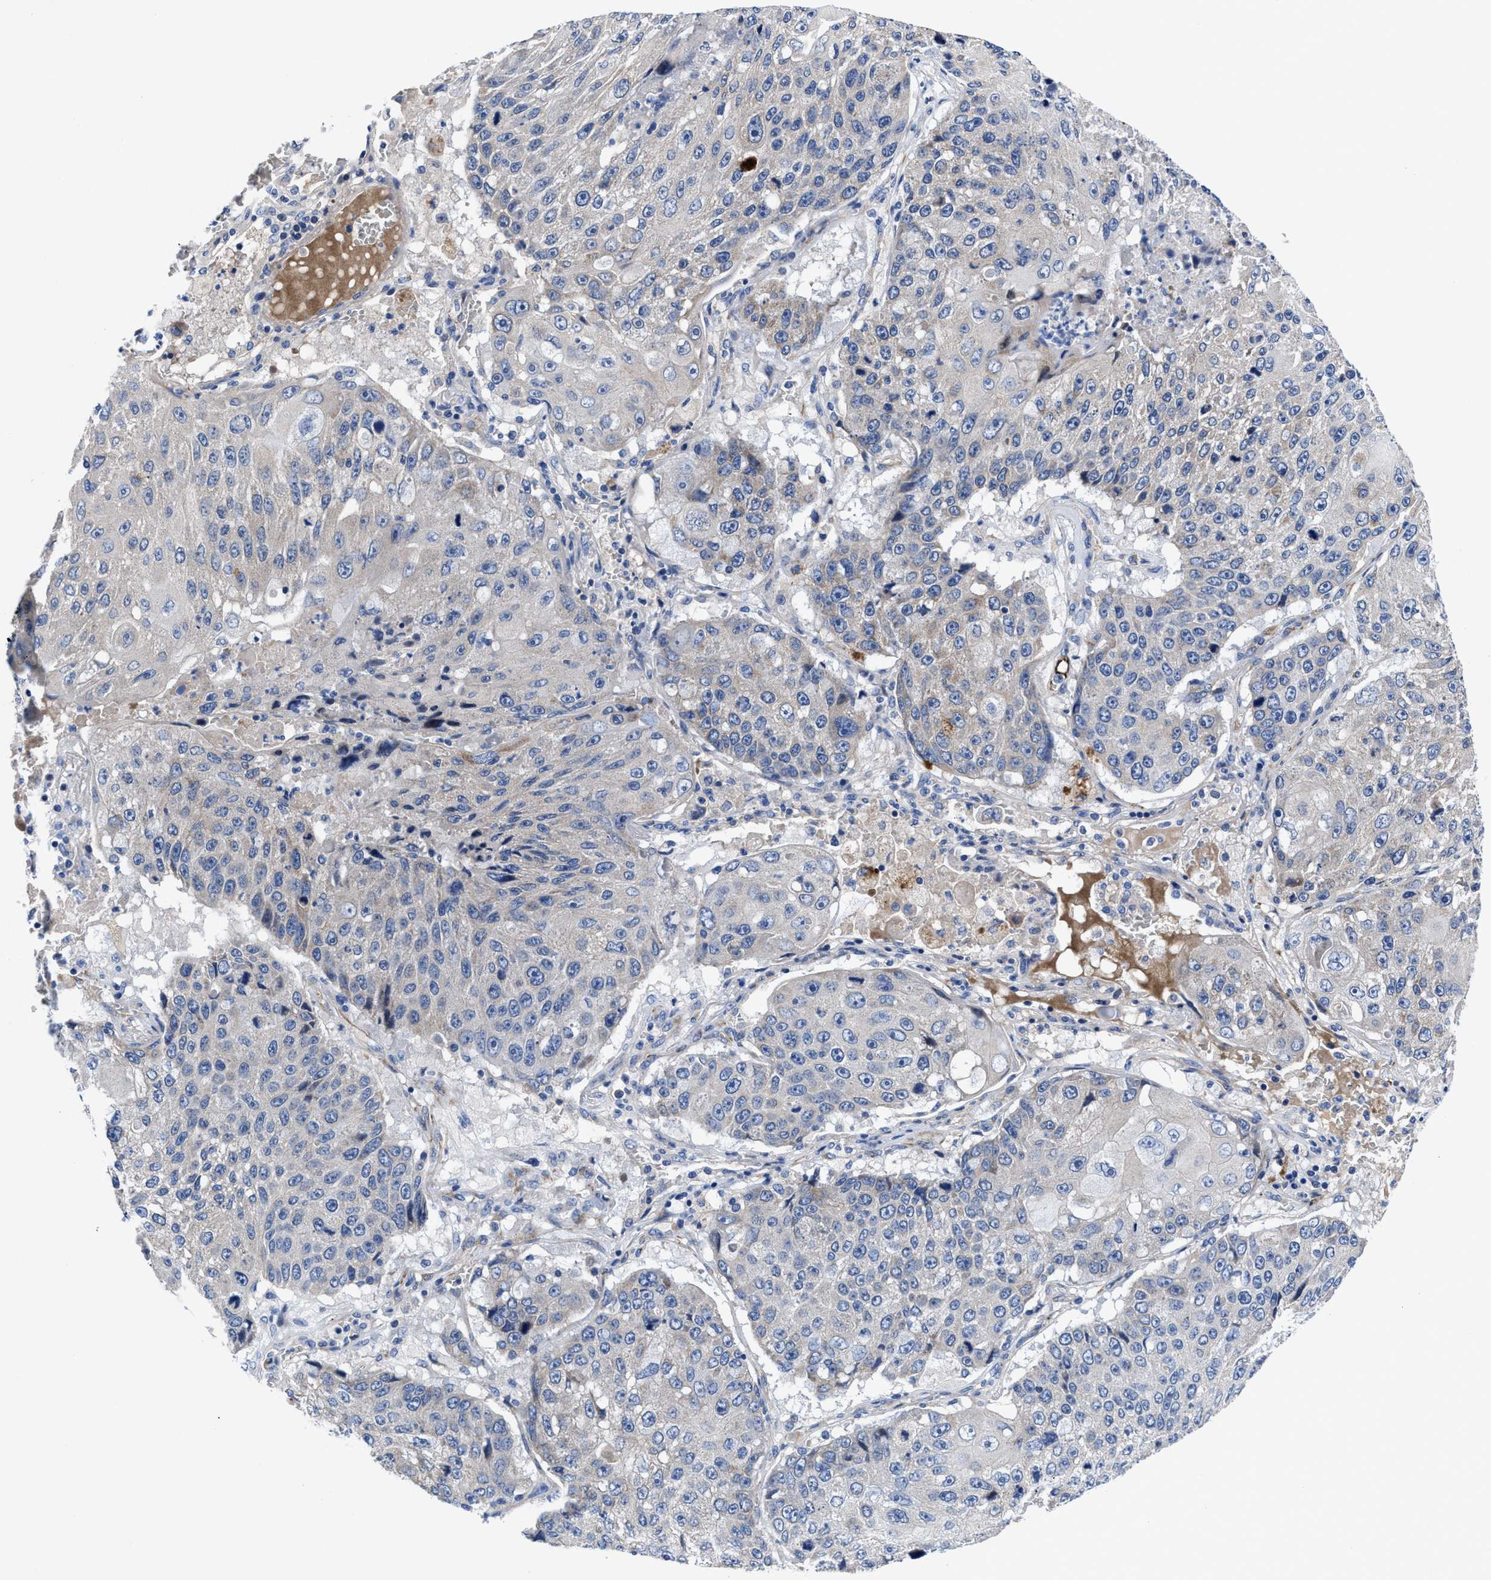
{"staining": {"intensity": "negative", "quantity": "none", "location": "none"}, "tissue": "lung cancer", "cell_type": "Tumor cells", "image_type": "cancer", "snomed": [{"axis": "morphology", "description": "Squamous cell carcinoma, NOS"}, {"axis": "topography", "description": "Lung"}], "caption": "Micrograph shows no protein positivity in tumor cells of lung cancer tissue.", "gene": "DHRS13", "patient": {"sex": "male", "age": 61}}